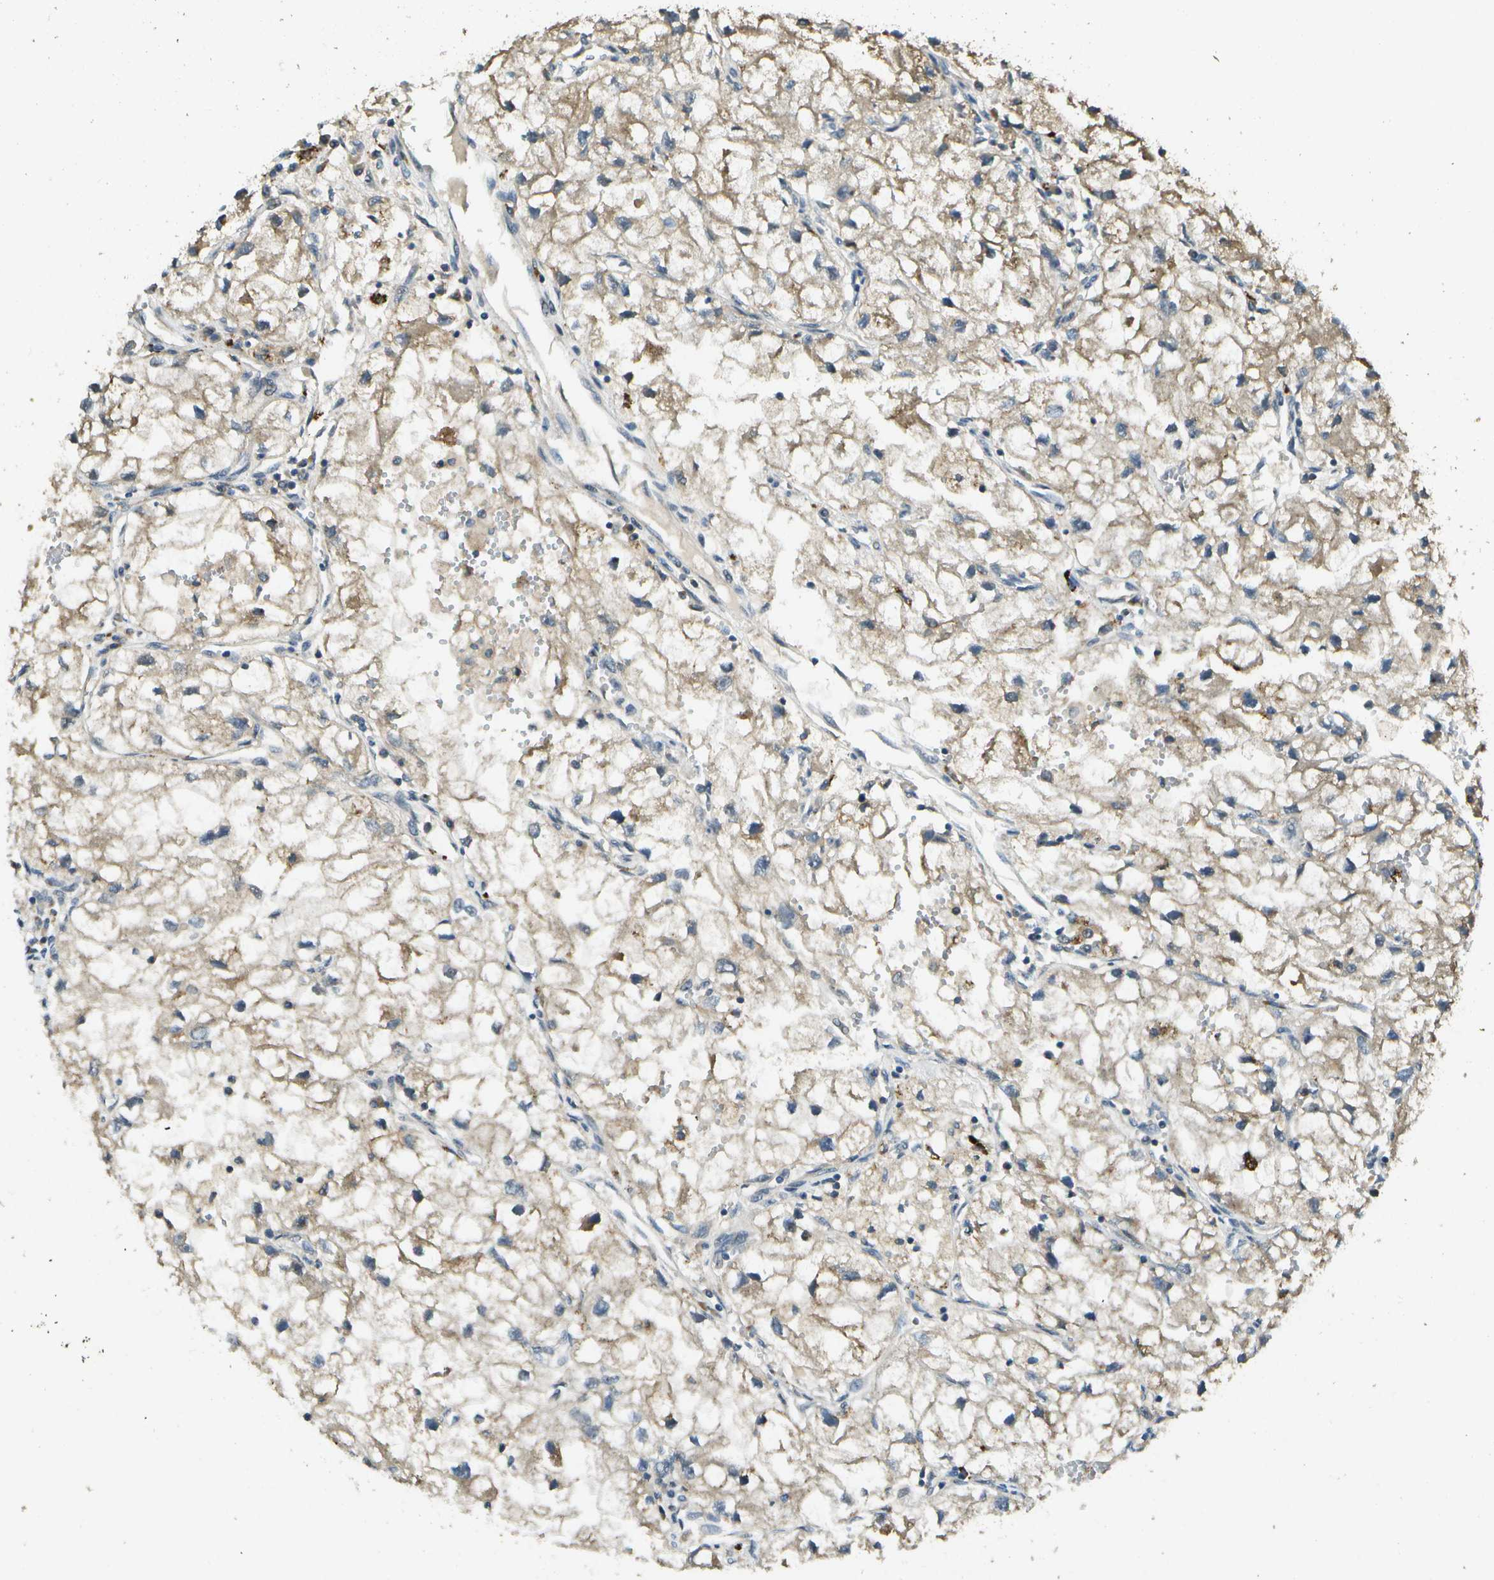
{"staining": {"intensity": "weak", "quantity": ">75%", "location": "cytoplasmic/membranous"}, "tissue": "renal cancer", "cell_type": "Tumor cells", "image_type": "cancer", "snomed": [{"axis": "morphology", "description": "Adenocarcinoma, NOS"}, {"axis": "topography", "description": "Kidney"}], "caption": "Approximately >75% of tumor cells in renal cancer (adenocarcinoma) display weak cytoplasmic/membranous protein staining as visualized by brown immunohistochemical staining.", "gene": "GANC", "patient": {"sex": "female", "age": 70}}